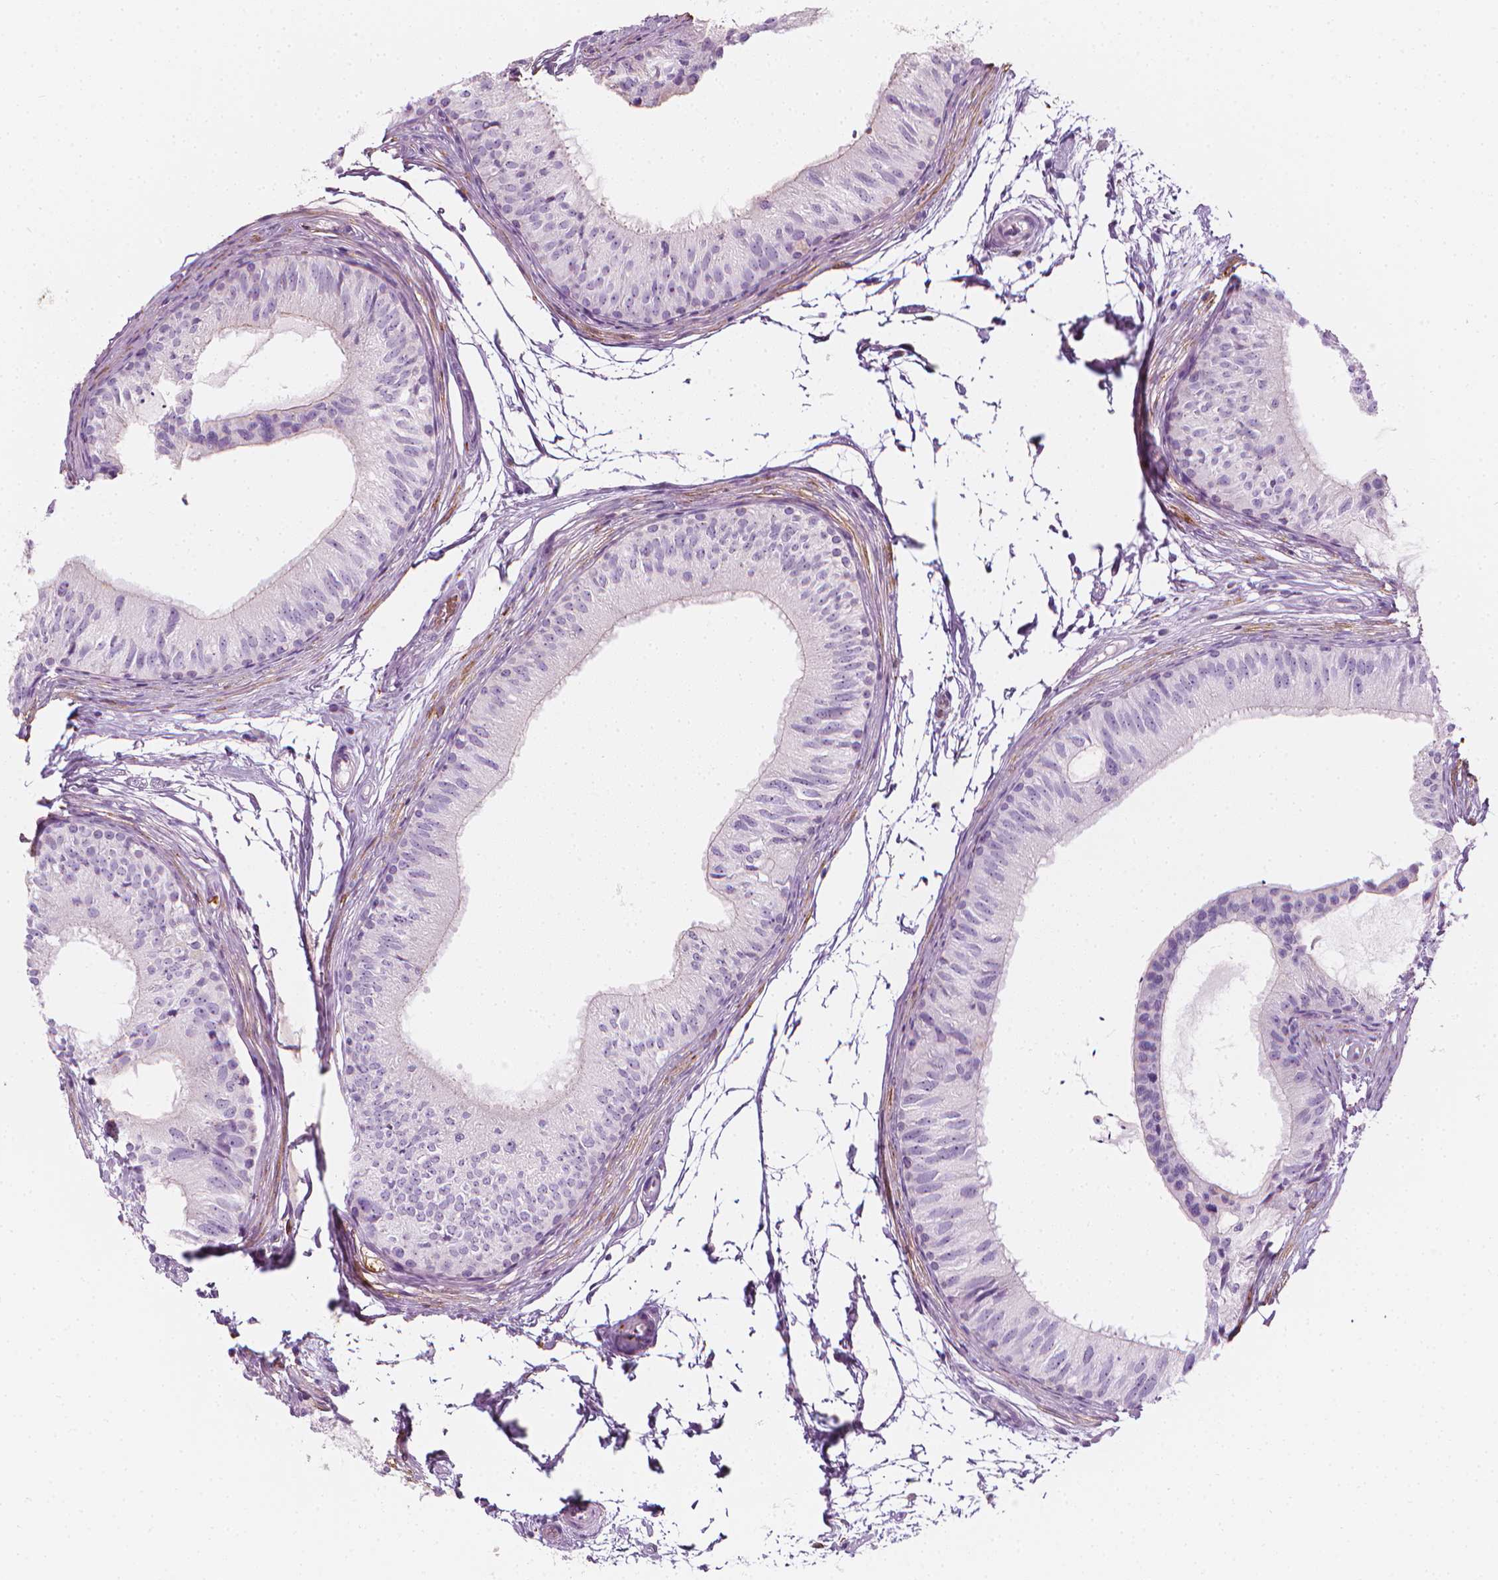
{"staining": {"intensity": "negative", "quantity": "none", "location": "none"}, "tissue": "epididymis", "cell_type": "Glandular cells", "image_type": "normal", "snomed": [{"axis": "morphology", "description": "Normal tissue, NOS"}, {"axis": "topography", "description": "Epididymis"}], "caption": "This is a histopathology image of immunohistochemistry staining of benign epididymis, which shows no staining in glandular cells.", "gene": "CES1", "patient": {"sex": "male", "age": 25}}